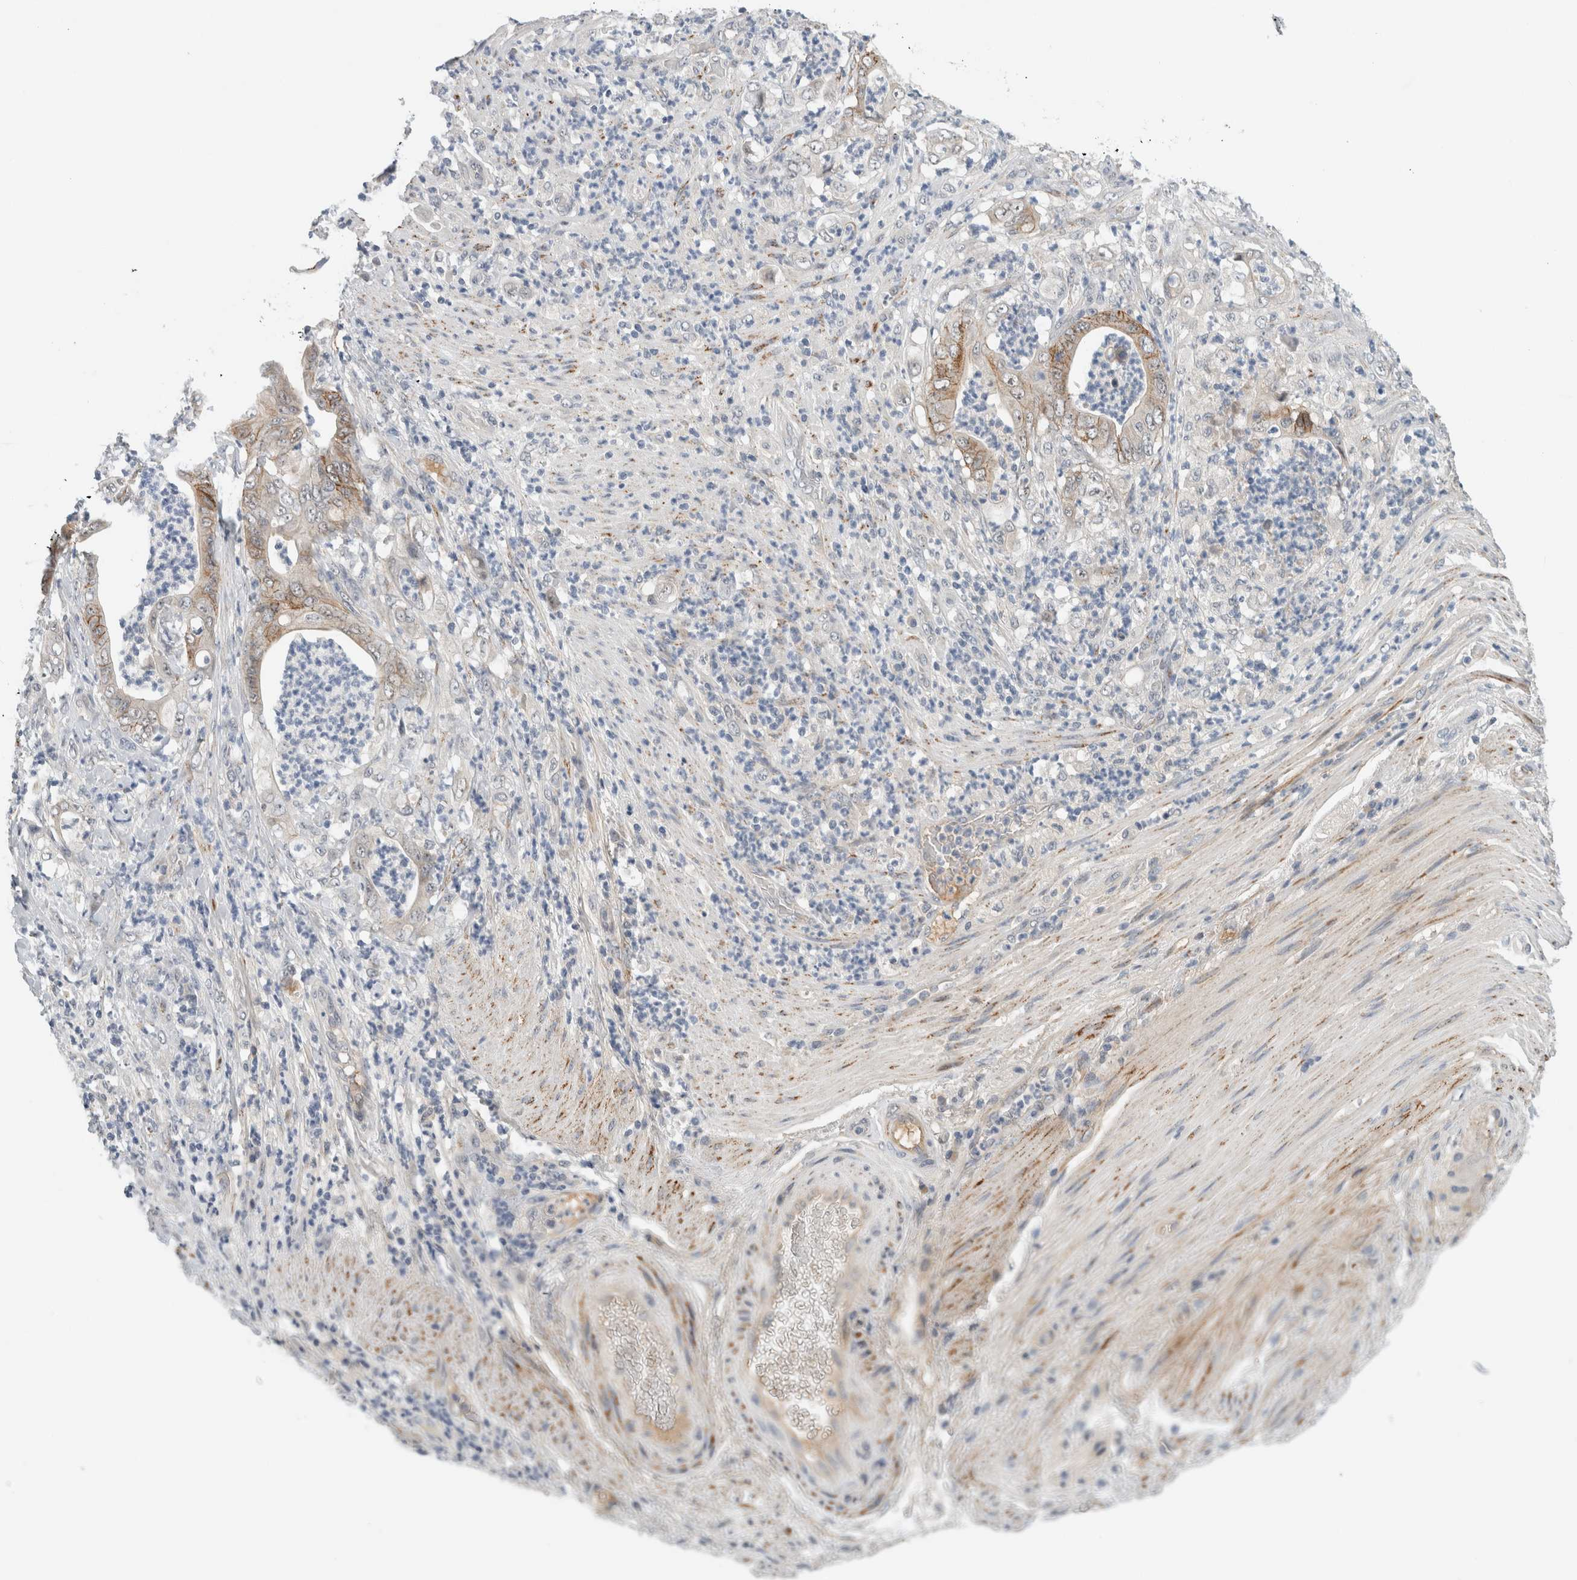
{"staining": {"intensity": "strong", "quantity": "<25%", "location": "cytoplasmic/membranous"}, "tissue": "stomach cancer", "cell_type": "Tumor cells", "image_type": "cancer", "snomed": [{"axis": "morphology", "description": "Adenocarcinoma, NOS"}, {"axis": "topography", "description": "Stomach"}], "caption": "Immunohistochemical staining of stomach adenocarcinoma reveals strong cytoplasmic/membranous protein staining in about <25% of tumor cells.", "gene": "HCN3", "patient": {"sex": "female", "age": 73}}